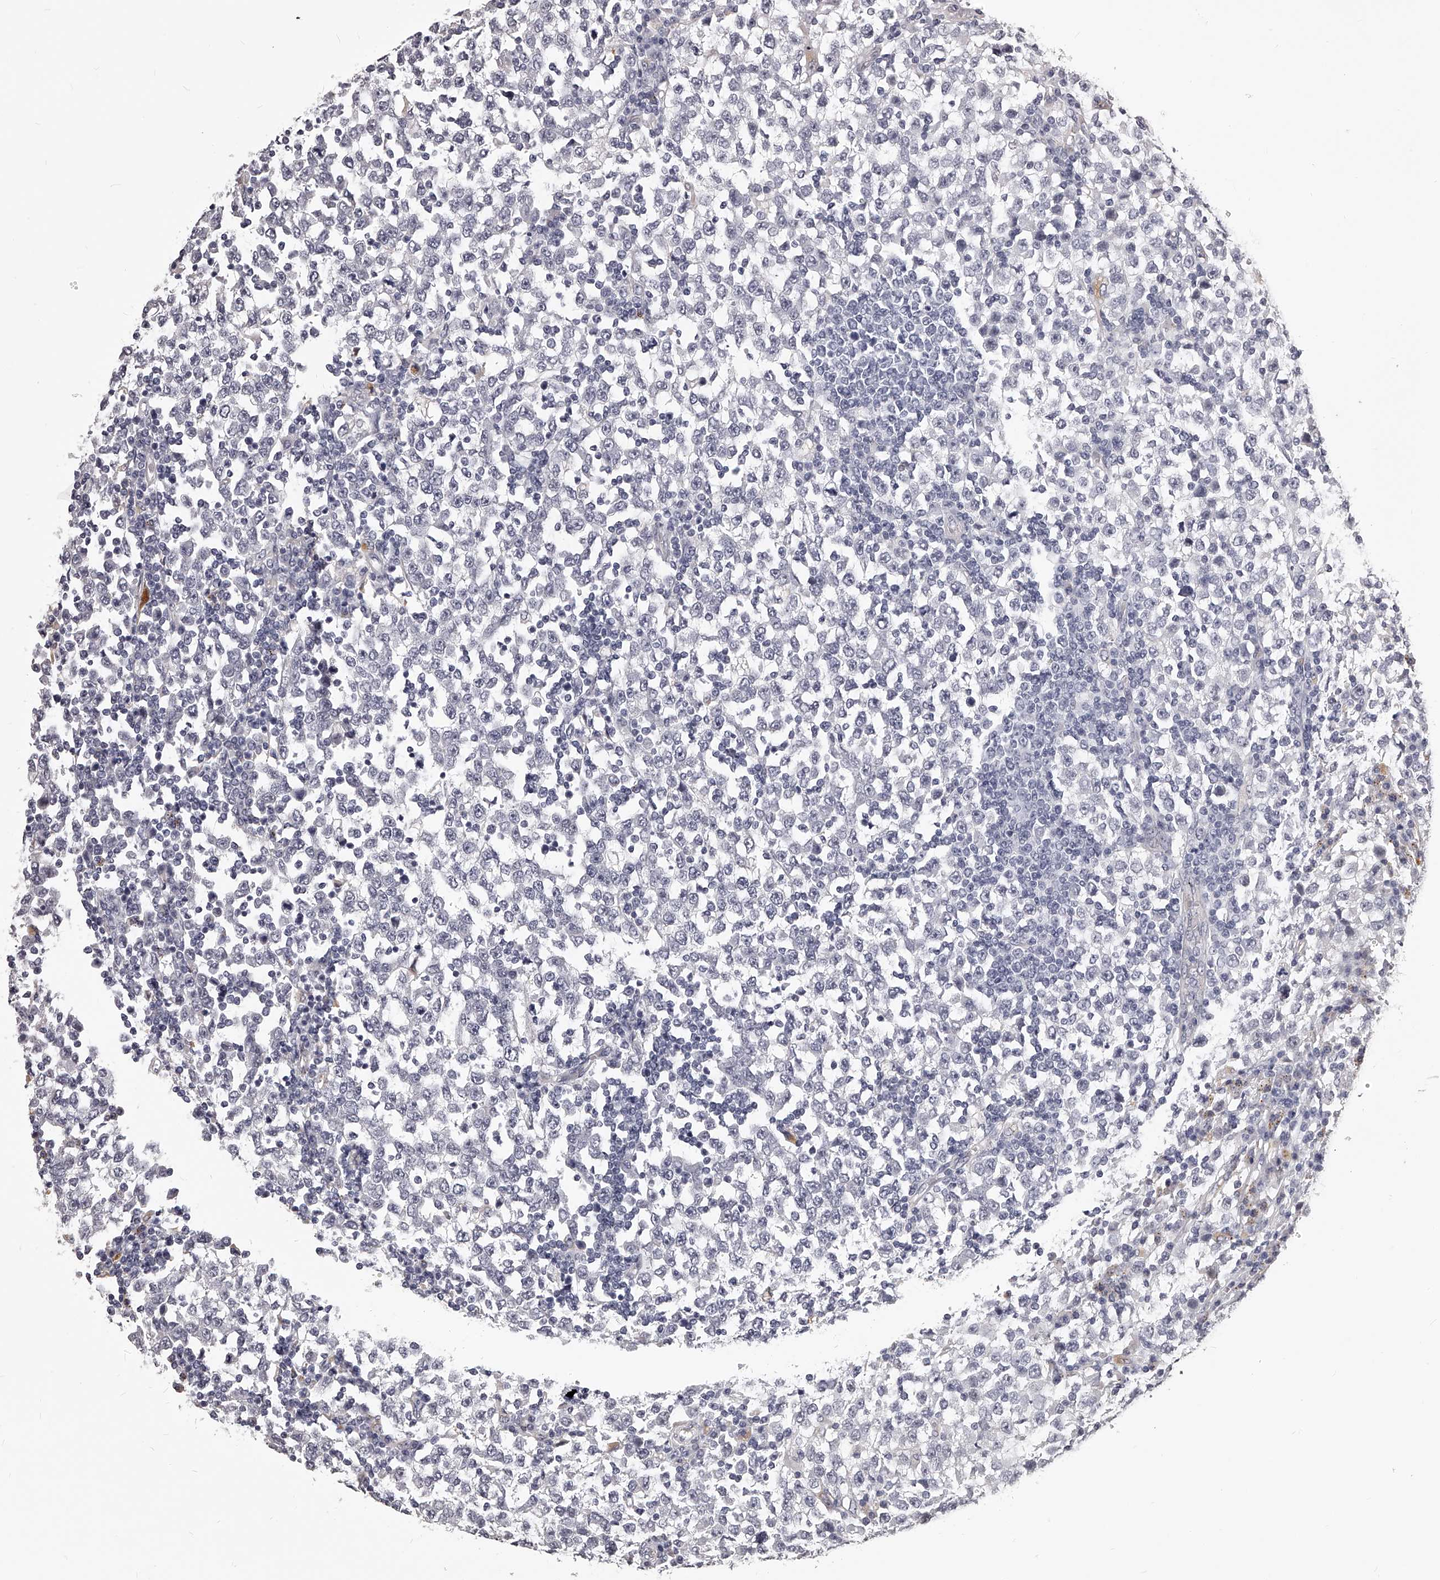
{"staining": {"intensity": "negative", "quantity": "none", "location": "none"}, "tissue": "testis cancer", "cell_type": "Tumor cells", "image_type": "cancer", "snomed": [{"axis": "morphology", "description": "Seminoma, NOS"}, {"axis": "topography", "description": "Testis"}], "caption": "The histopathology image reveals no significant staining in tumor cells of testis cancer (seminoma).", "gene": "DMRT1", "patient": {"sex": "male", "age": 65}}